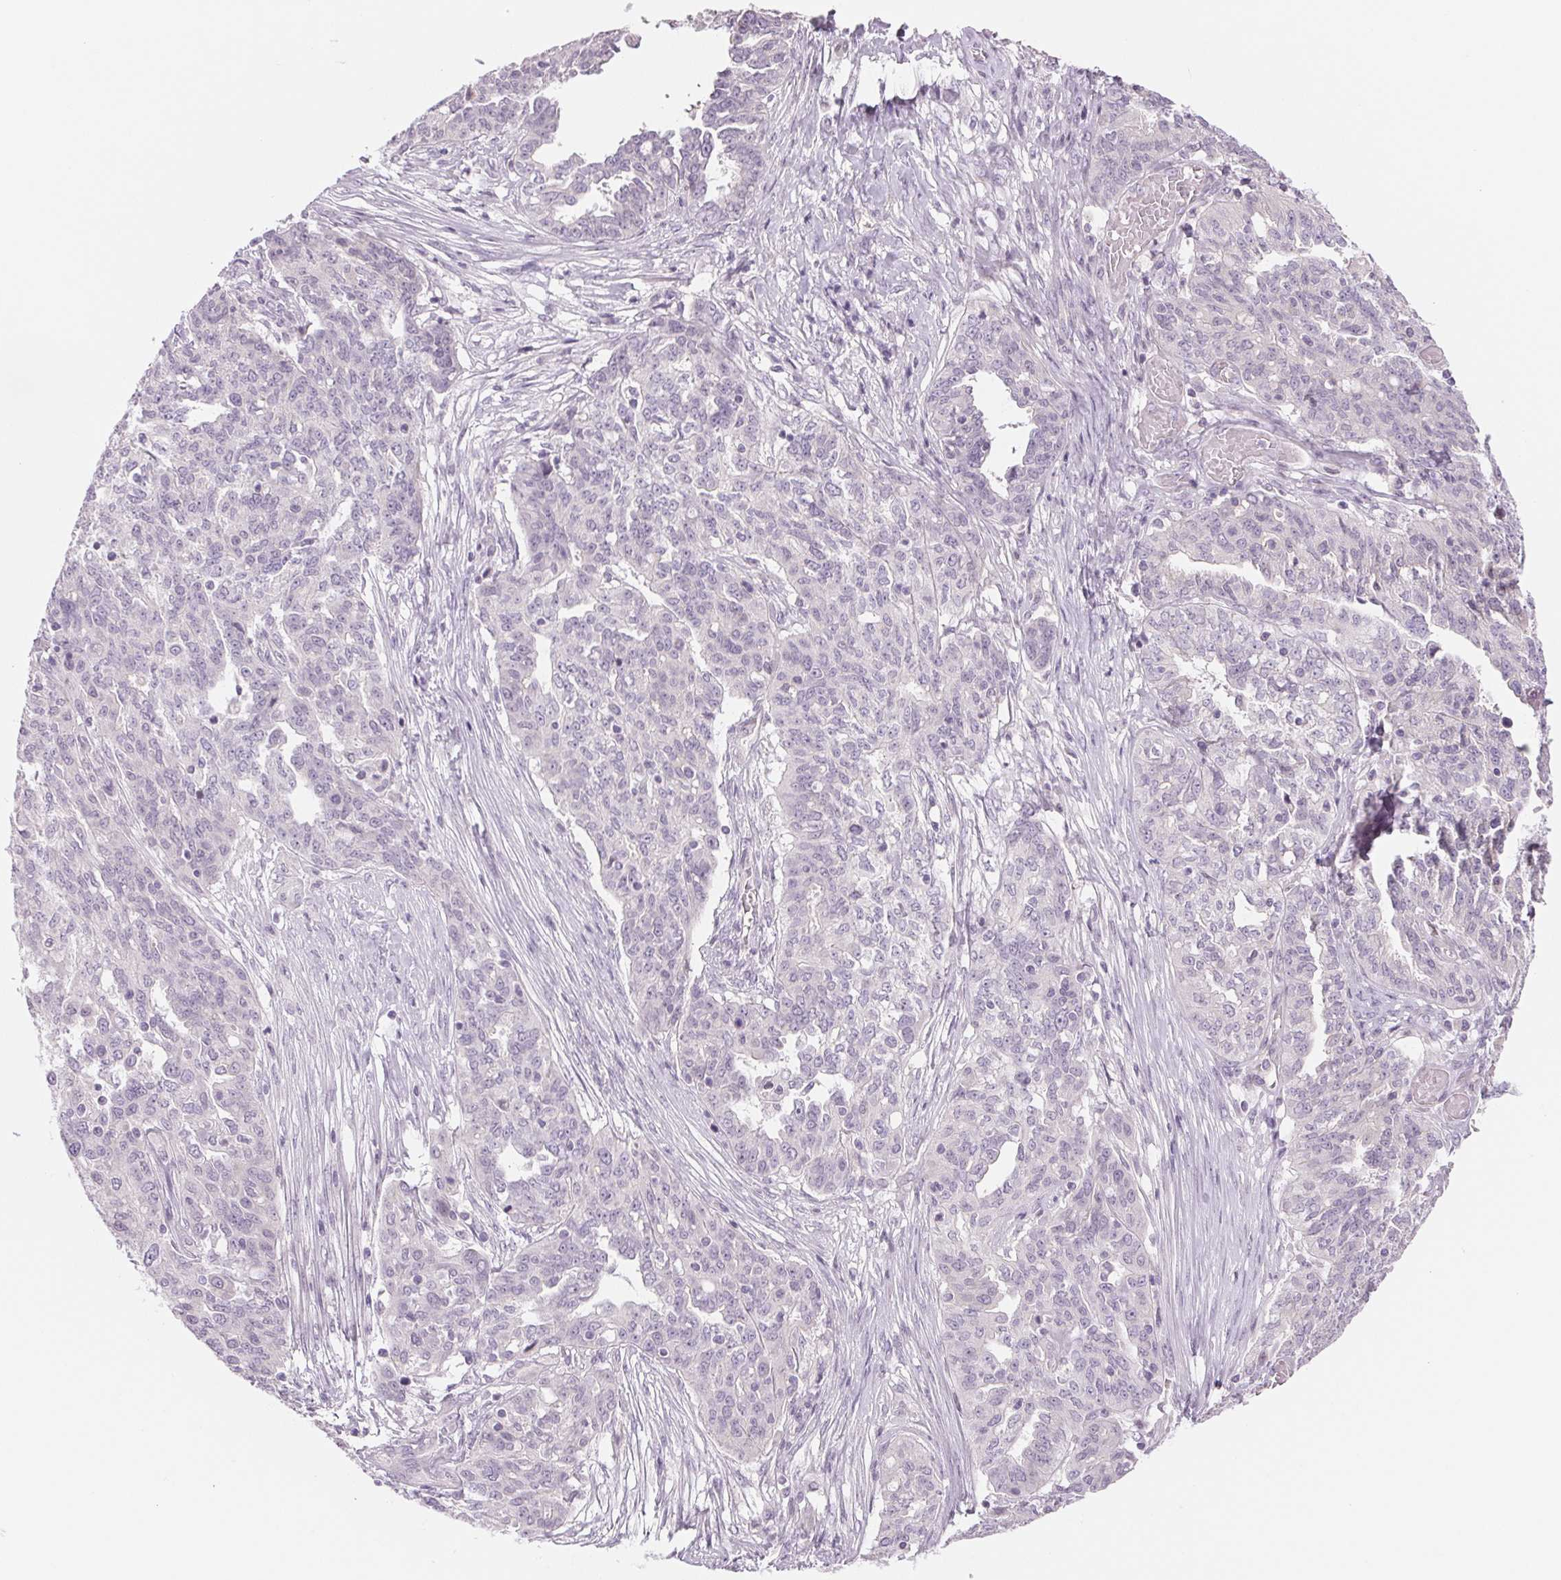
{"staining": {"intensity": "negative", "quantity": "none", "location": "none"}, "tissue": "ovarian cancer", "cell_type": "Tumor cells", "image_type": "cancer", "snomed": [{"axis": "morphology", "description": "Cystadenocarcinoma, serous, NOS"}, {"axis": "topography", "description": "Ovary"}], "caption": "The histopathology image shows no staining of tumor cells in serous cystadenocarcinoma (ovarian).", "gene": "CCDC168", "patient": {"sex": "female", "age": 67}}